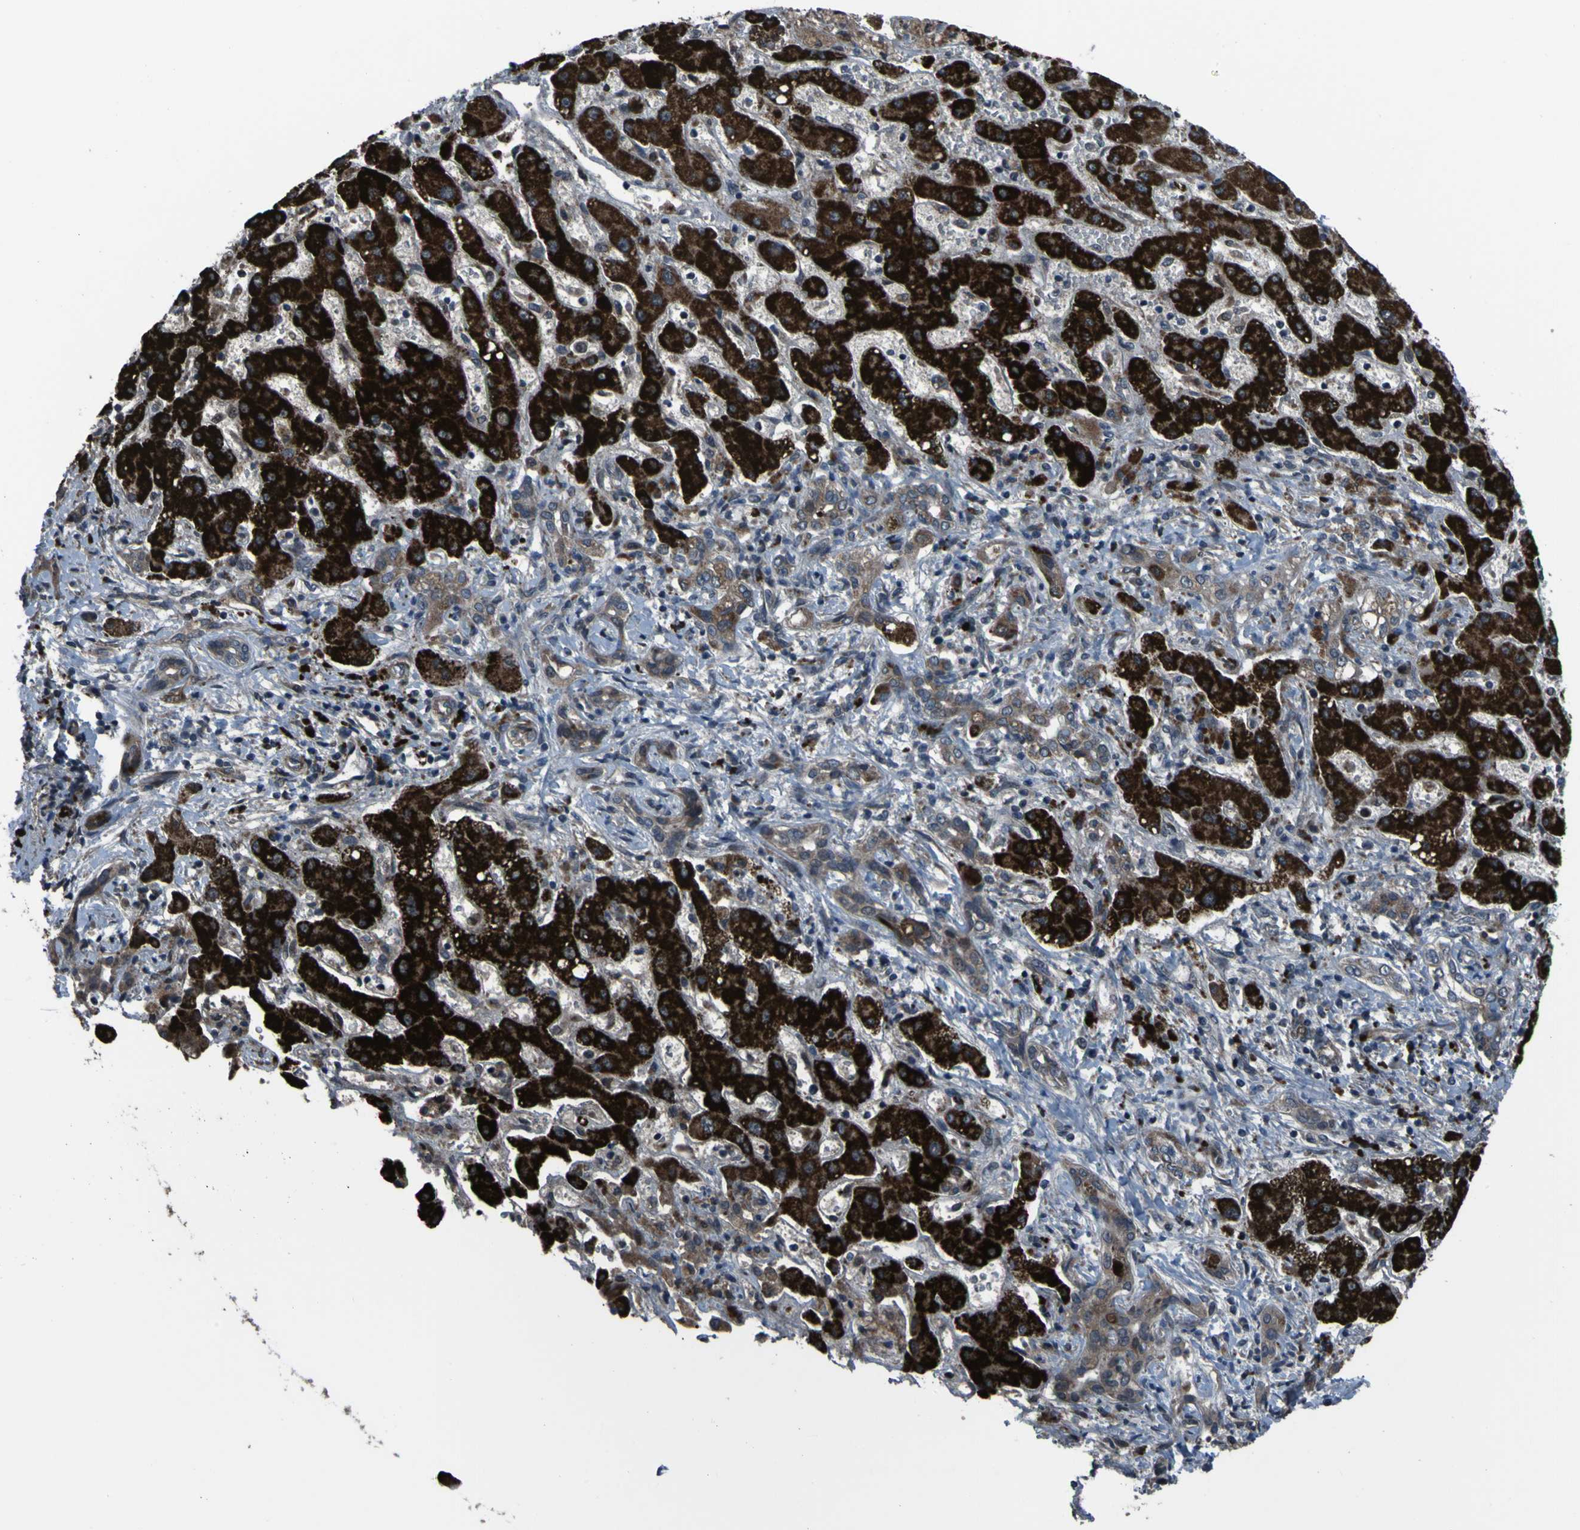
{"staining": {"intensity": "moderate", "quantity": ">75%", "location": "cytoplasmic/membranous"}, "tissue": "liver cancer", "cell_type": "Tumor cells", "image_type": "cancer", "snomed": [{"axis": "morphology", "description": "Cholangiocarcinoma"}, {"axis": "topography", "description": "Liver"}], "caption": "Cholangiocarcinoma (liver) was stained to show a protein in brown. There is medium levels of moderate cytoplasmic/membranous staining in about >75% of tumor cells. The staining is performed using DAB (3,3'-diaminobenzidine) brown chromogen to label protein expression. The nuclei are counter-stained blue using hematoxylin.", "gene": "OSTM1", "patient": {"sex": "male", "age": 50}}